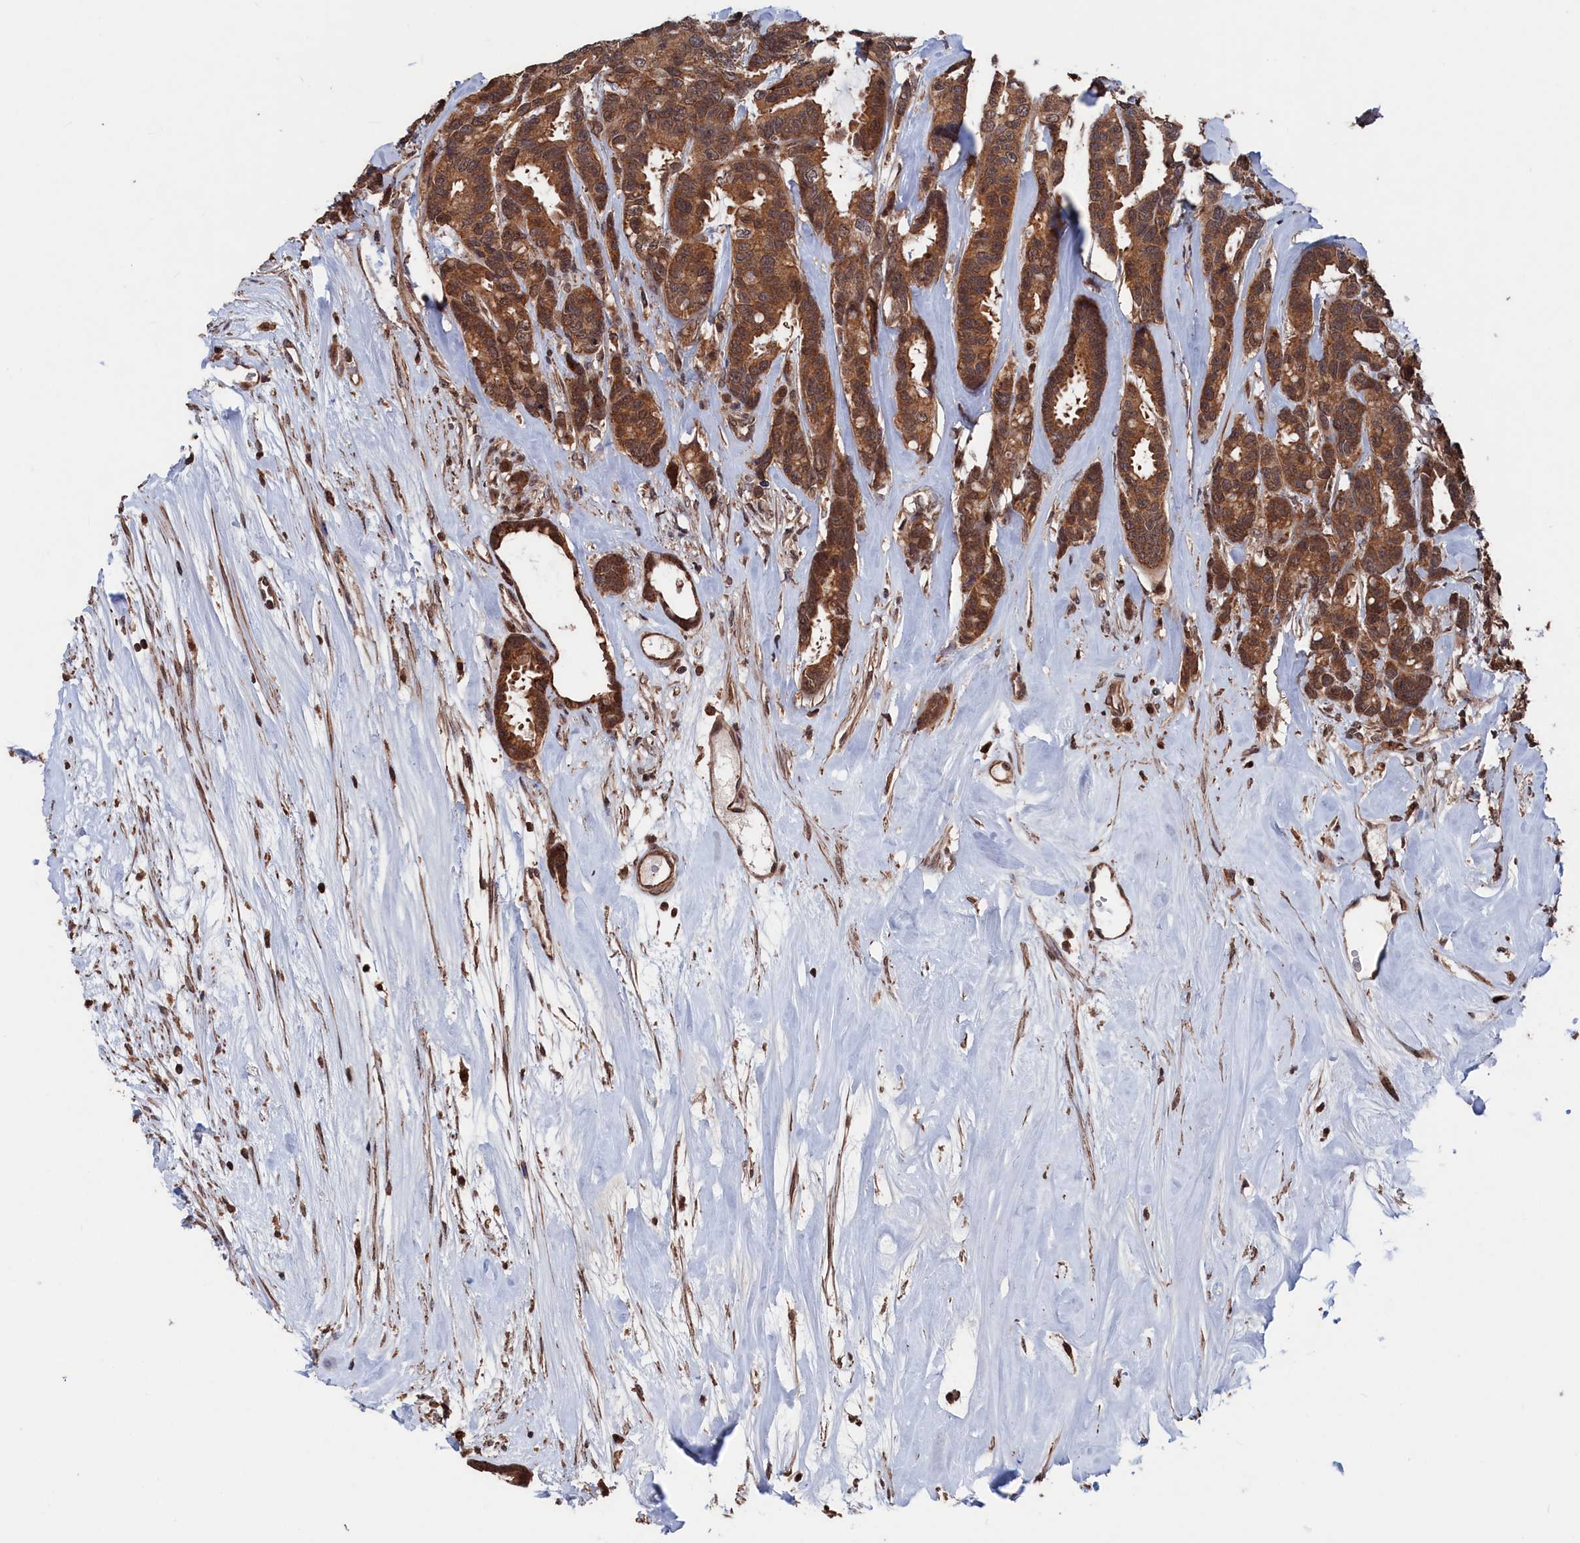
{"staining": {"intensity": "moderate", "quantity": ">75%", "location": "cytoplasmic/membranous,nuclear"}, "tissue": "breast cancer", "cell_type": "Tumor cells", "image_type": "cancer", "snomed": [{"axis": "morphology", "description": "Duct carcinoma"}, {"axis": "topography", "description": "Breast"}], "caption": "Moderate cytoplasmic/membranous and nuclear positivity is identified in about >75% of tumor cells in breast cancer (invasive ductal carcinoma). (brown staining indicates protein expression, while blue staining denotes nuclei).", "gene": "PDE12", "patient": {"sex": "female", "age": 87}}